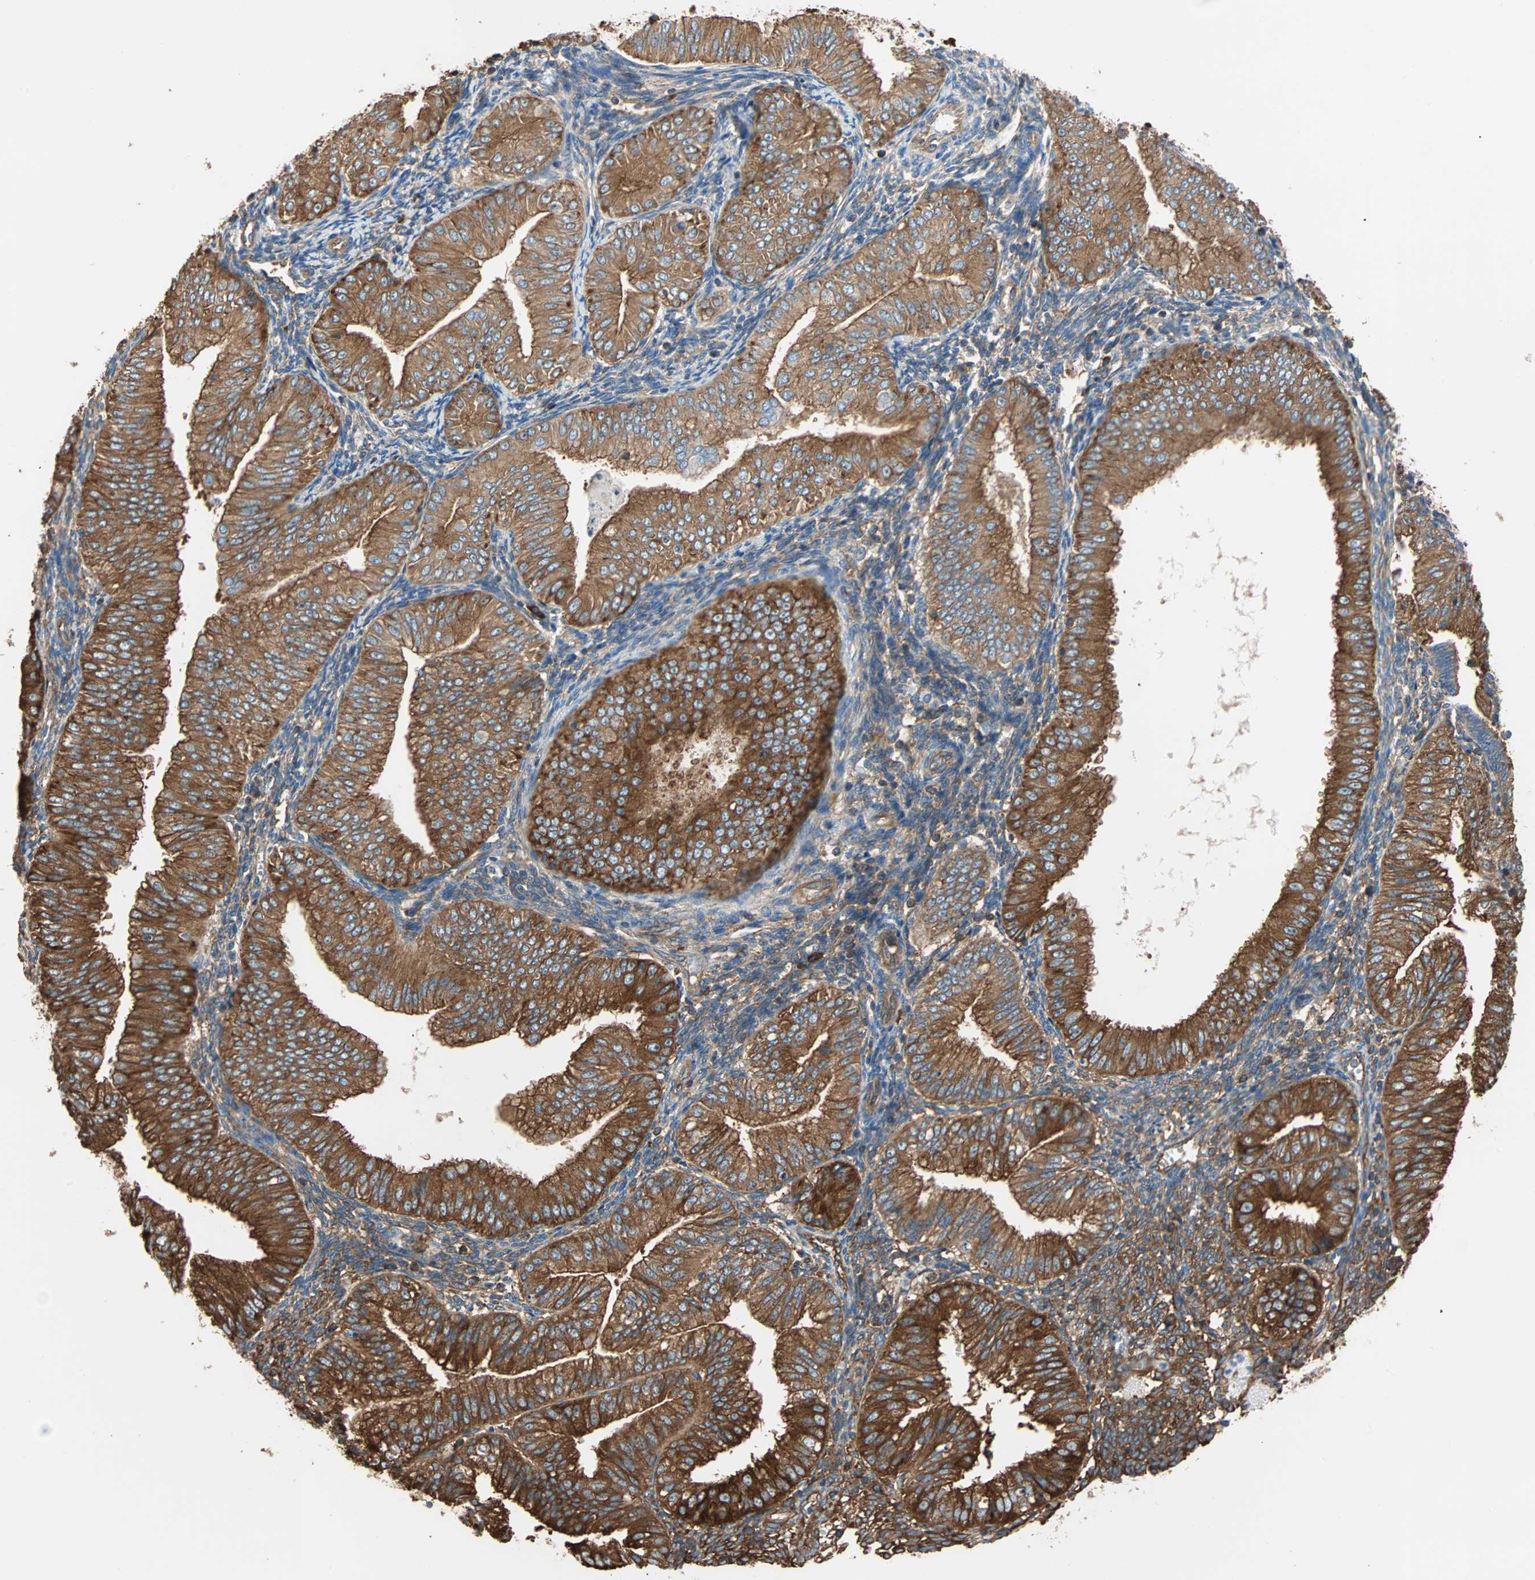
{"staining": {"intensity": "strong", "quantity": ">75%", "location": "cytoplasmic/membranous"}, "tissue": "endometrial cancer", "cell_type": "Tumor cells", "image_type": "cancer", "snomed": [{"axis": "morphology", "description": "Normal tissue, NOS"}, {"axis": "morphology", "description": "Adenocarcinoma, NOS"}, {"axis": "topography", "description": "Endometrium"}], "caption": "This is an image of immunohistochemistry (IHC) staining of adenocarcinoma (endometrial), which shows strong positivity in the cytoplasmic/membranous of tumor cells.", "gene": "EEF2", "patient": {"sex": "female", "age": 53}}